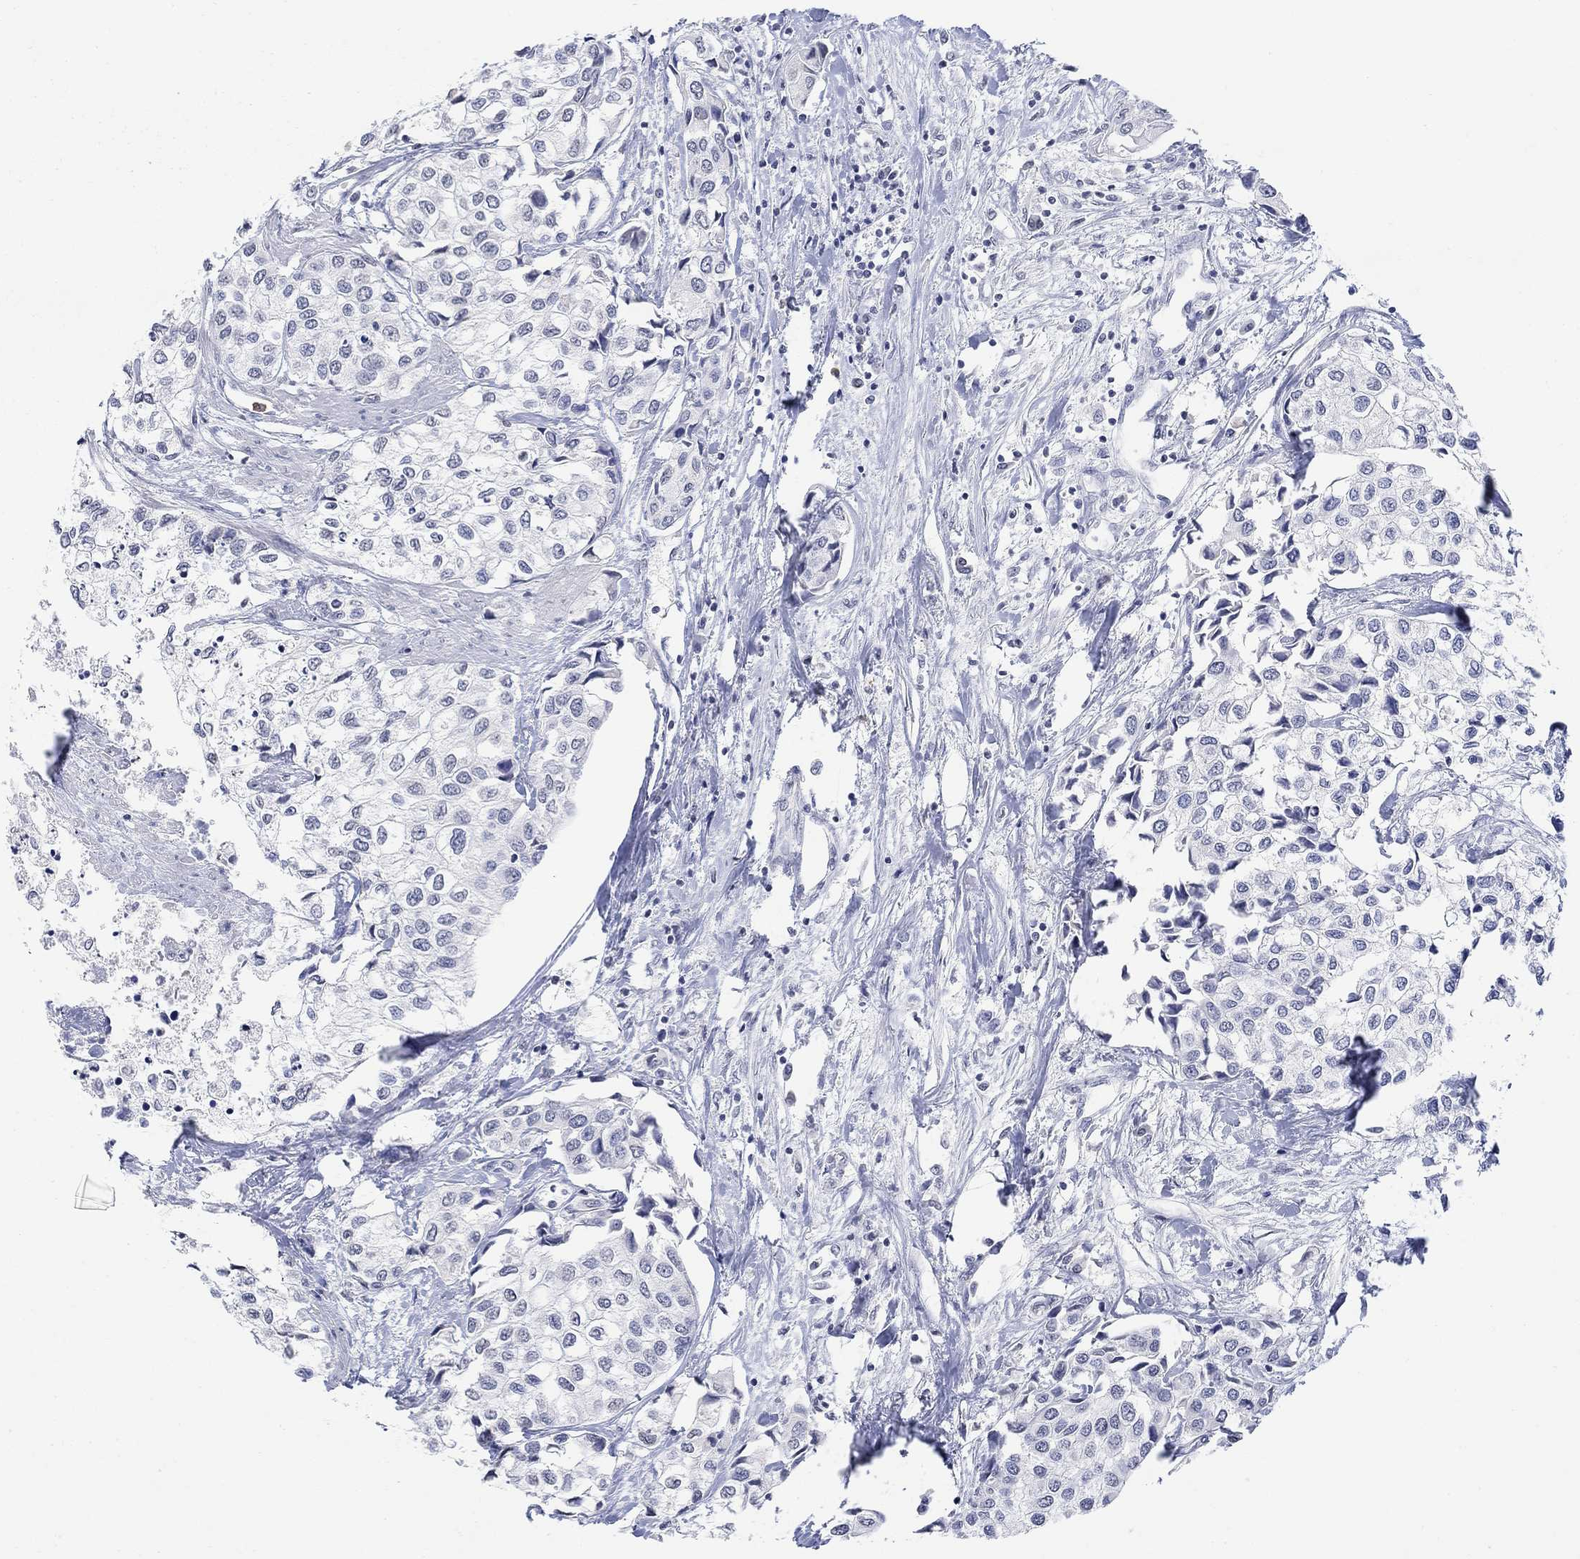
{"staining": {"intensity": "negative", "quantity": "none", "location": "none"}, "tissue": "urothelial cancer", "cell_type": "Tumor cells", "image_type": "cancer", "snomed": [{"axis": "morphology", "description": "Urothelial carcinoma, High grade"}, {"axis": "topography", "description": "Urinary bladder"}], "caption": "The IHC image has no significant expression in tumor cells of high-grade urothelial carcinoma tissue.", "gene": "TMEM255A", "patient": {"sex": "male", "age": 73}}